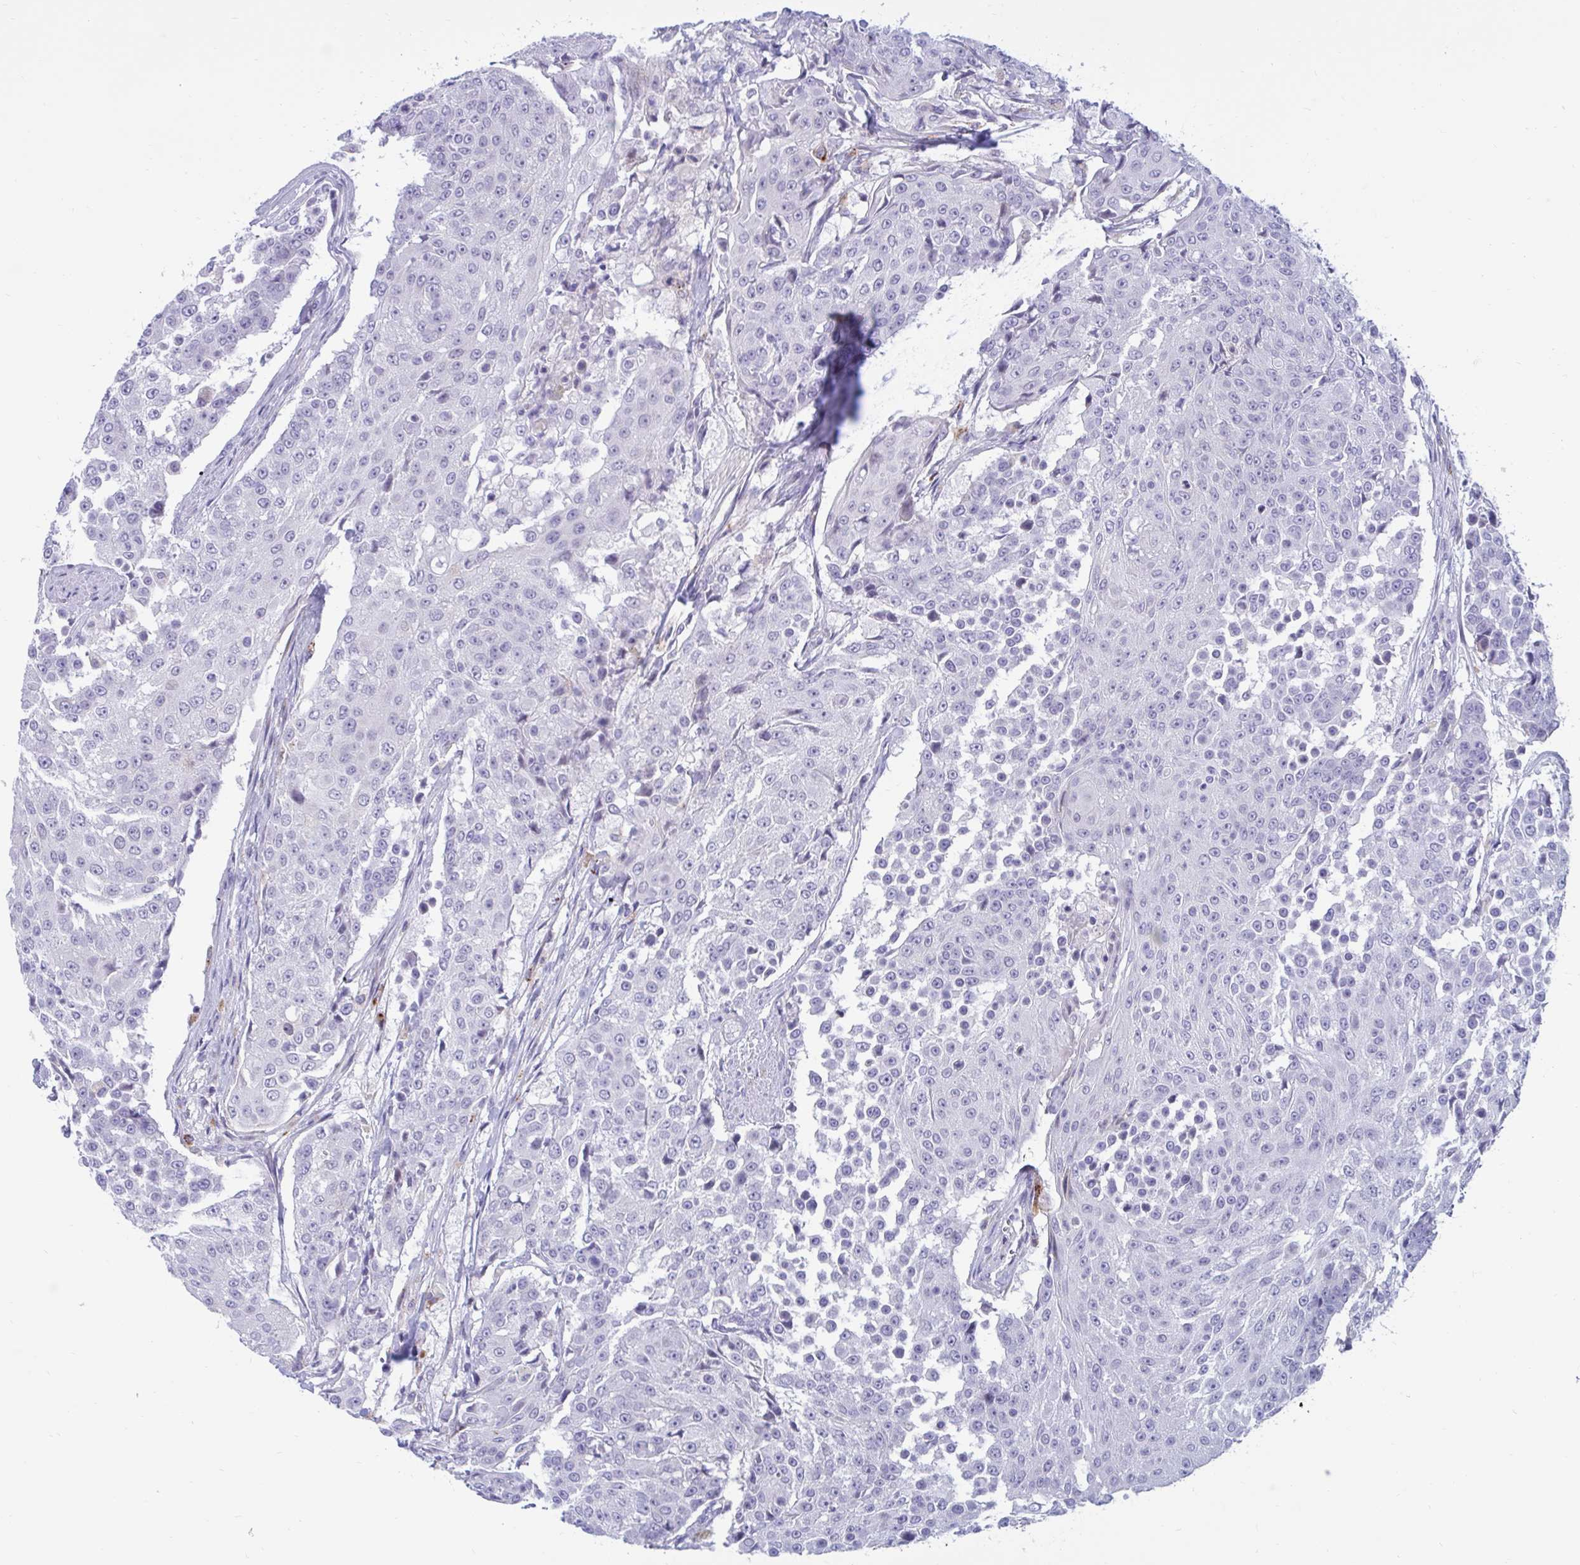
{"staining": {"intensity": "negative", "quantity": "none", "location": "none"}, "tissue": "urothelial cancer", "cell_type": "Tumor cells", "image_type": "cancer", "snomed": [{"axis": "morphology", "description": "Urothelial carcinoma, High grade"}, {"axis": "topography", "description": "Urinary bladder"}], "caption": "Tumor cells show no significant staining in urothelial carcinoma (high-grade).", "gene": "FAM219B", "patient": {"sex": "female", "age": 63}}